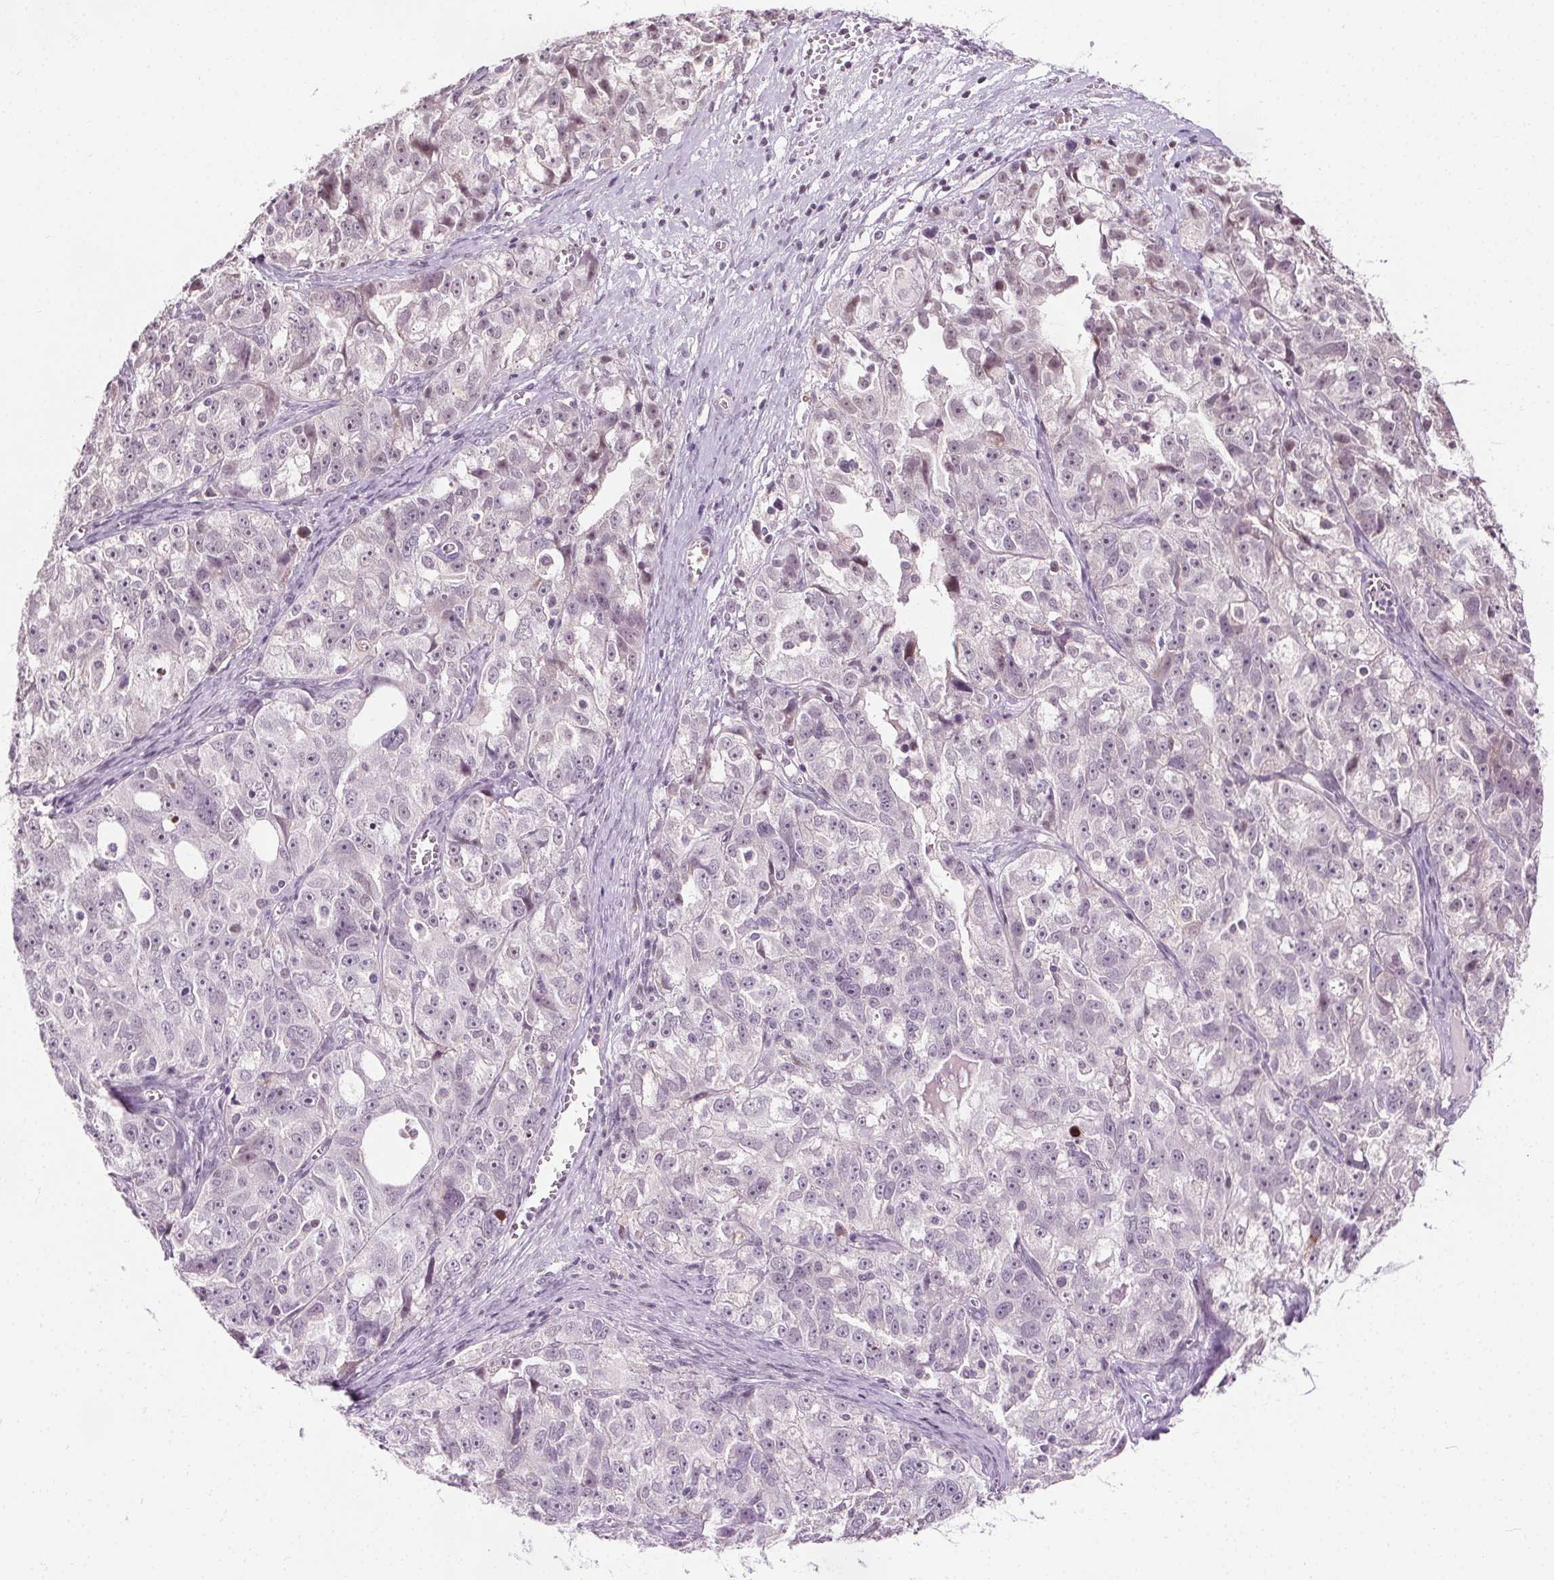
{"staining": {"intensity": "negative", "quantity": "none", "location": "none"}, "tissue": "ovarian cancer", "cell_type": "Tumor cells", "image_type": "cancer", "snomed": [{"axis": "morphology", "description": "Cystadenocarcinoma, serous, NOS"}, {"axis": "topography", "description": "Ovary"}], "caption": "The micrograph reveals no significant staining in tumor cells of ovarian cancer (serous cystadenocarcinoma). (DAB IHC, high magnification).", "gene": "CEBPA", "patient": {"sex": "female", "age": 51}}